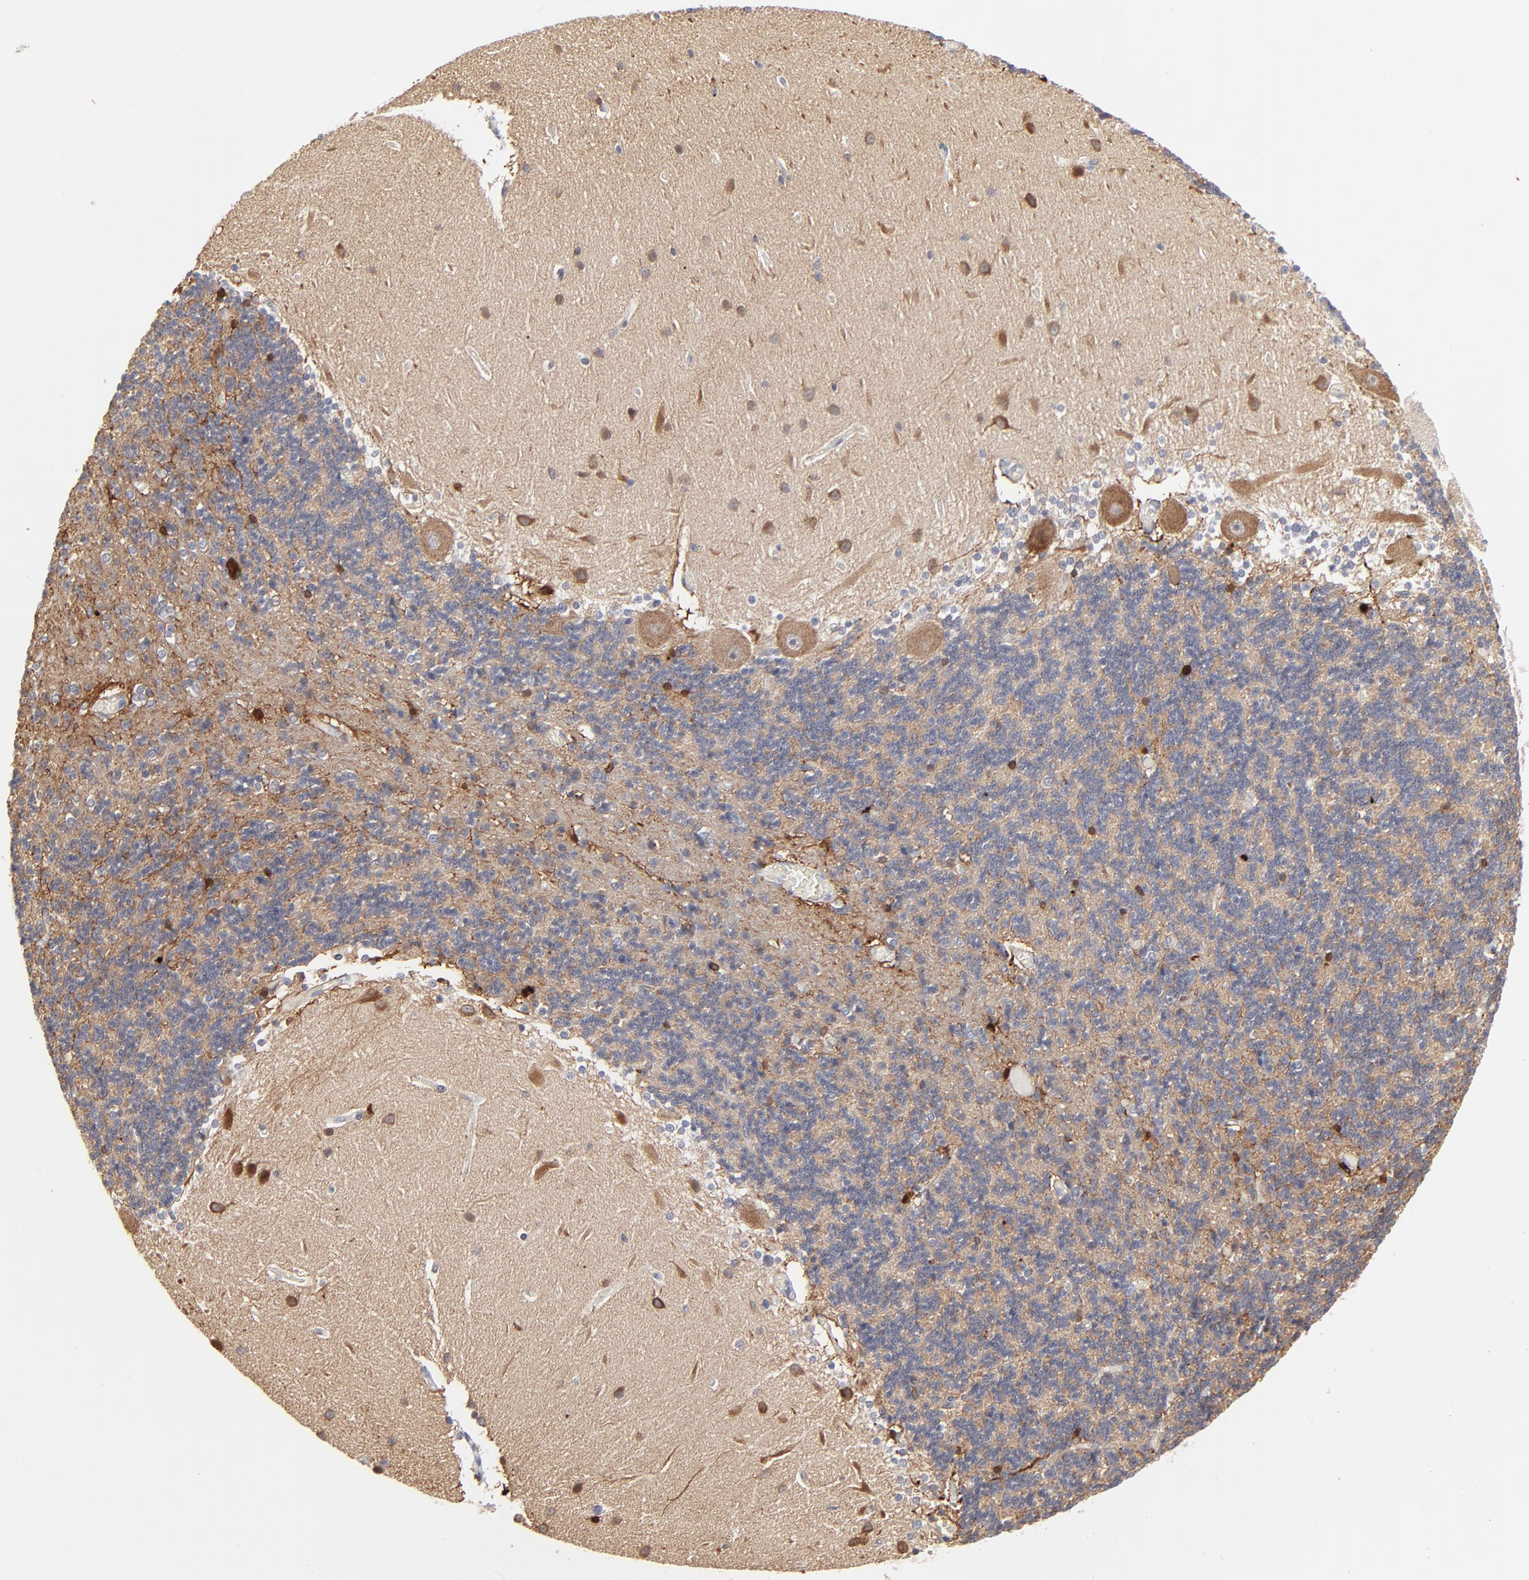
{"staining": {"intensity": "negative", "quantity": "none", "location": "none"}, "tissue": "cerebellum", "cell_type": "Cells in granular layer", "image_type": "normal", "snomed": [{"axis": "morphology", "description": "Normal tissue, NOS"}, {"axis": "topography", "description": "Cerebellum"}], "caption": "Image shows no protein staining in cells in granular layer of benign cerebellum.", "gene": "AURKA", "patient": {"sex": "female", "age": 54}}